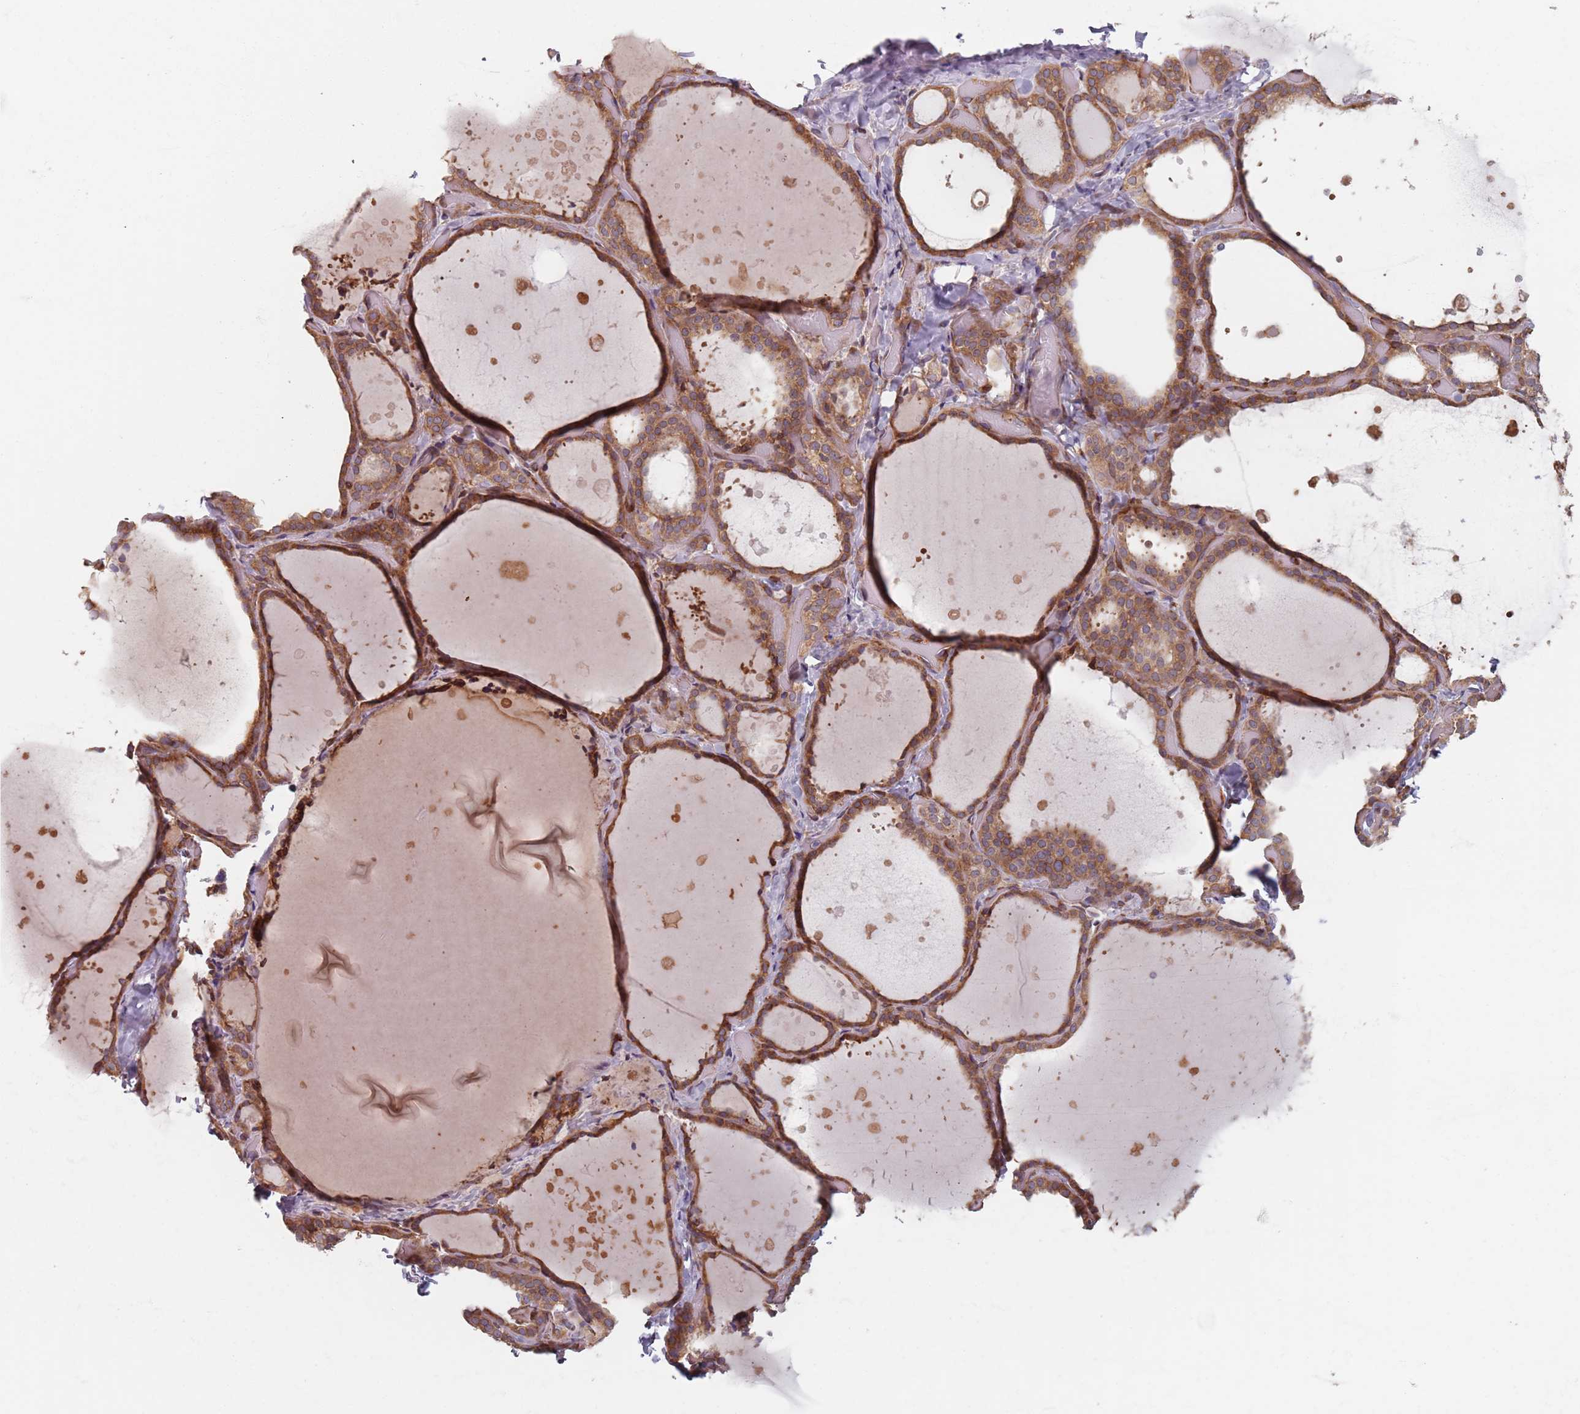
{"staining": {"intensity": "moderate", "quantity": ">75%", "location": "cytoplasmic/membranous"}, "tissue": "thyroid gland", "cell_type": "Glandular cells", "image_type": "normal", "snomed": [{"axis": "morphology", "description": "Normal tissue, NOS"}, {"axis": "topography", "description": "Thyroid gland"}], "caption": "Immunohistochemical staining of unremarkable thyroid gland exhibits medium levels of moderate cytoplasmic/membranous positivity in approximately >75% of glandular cells. Nuclei are stained in blue.", "gene": "NOTCH3", "patient": {"sex": "female", "age": 44}}